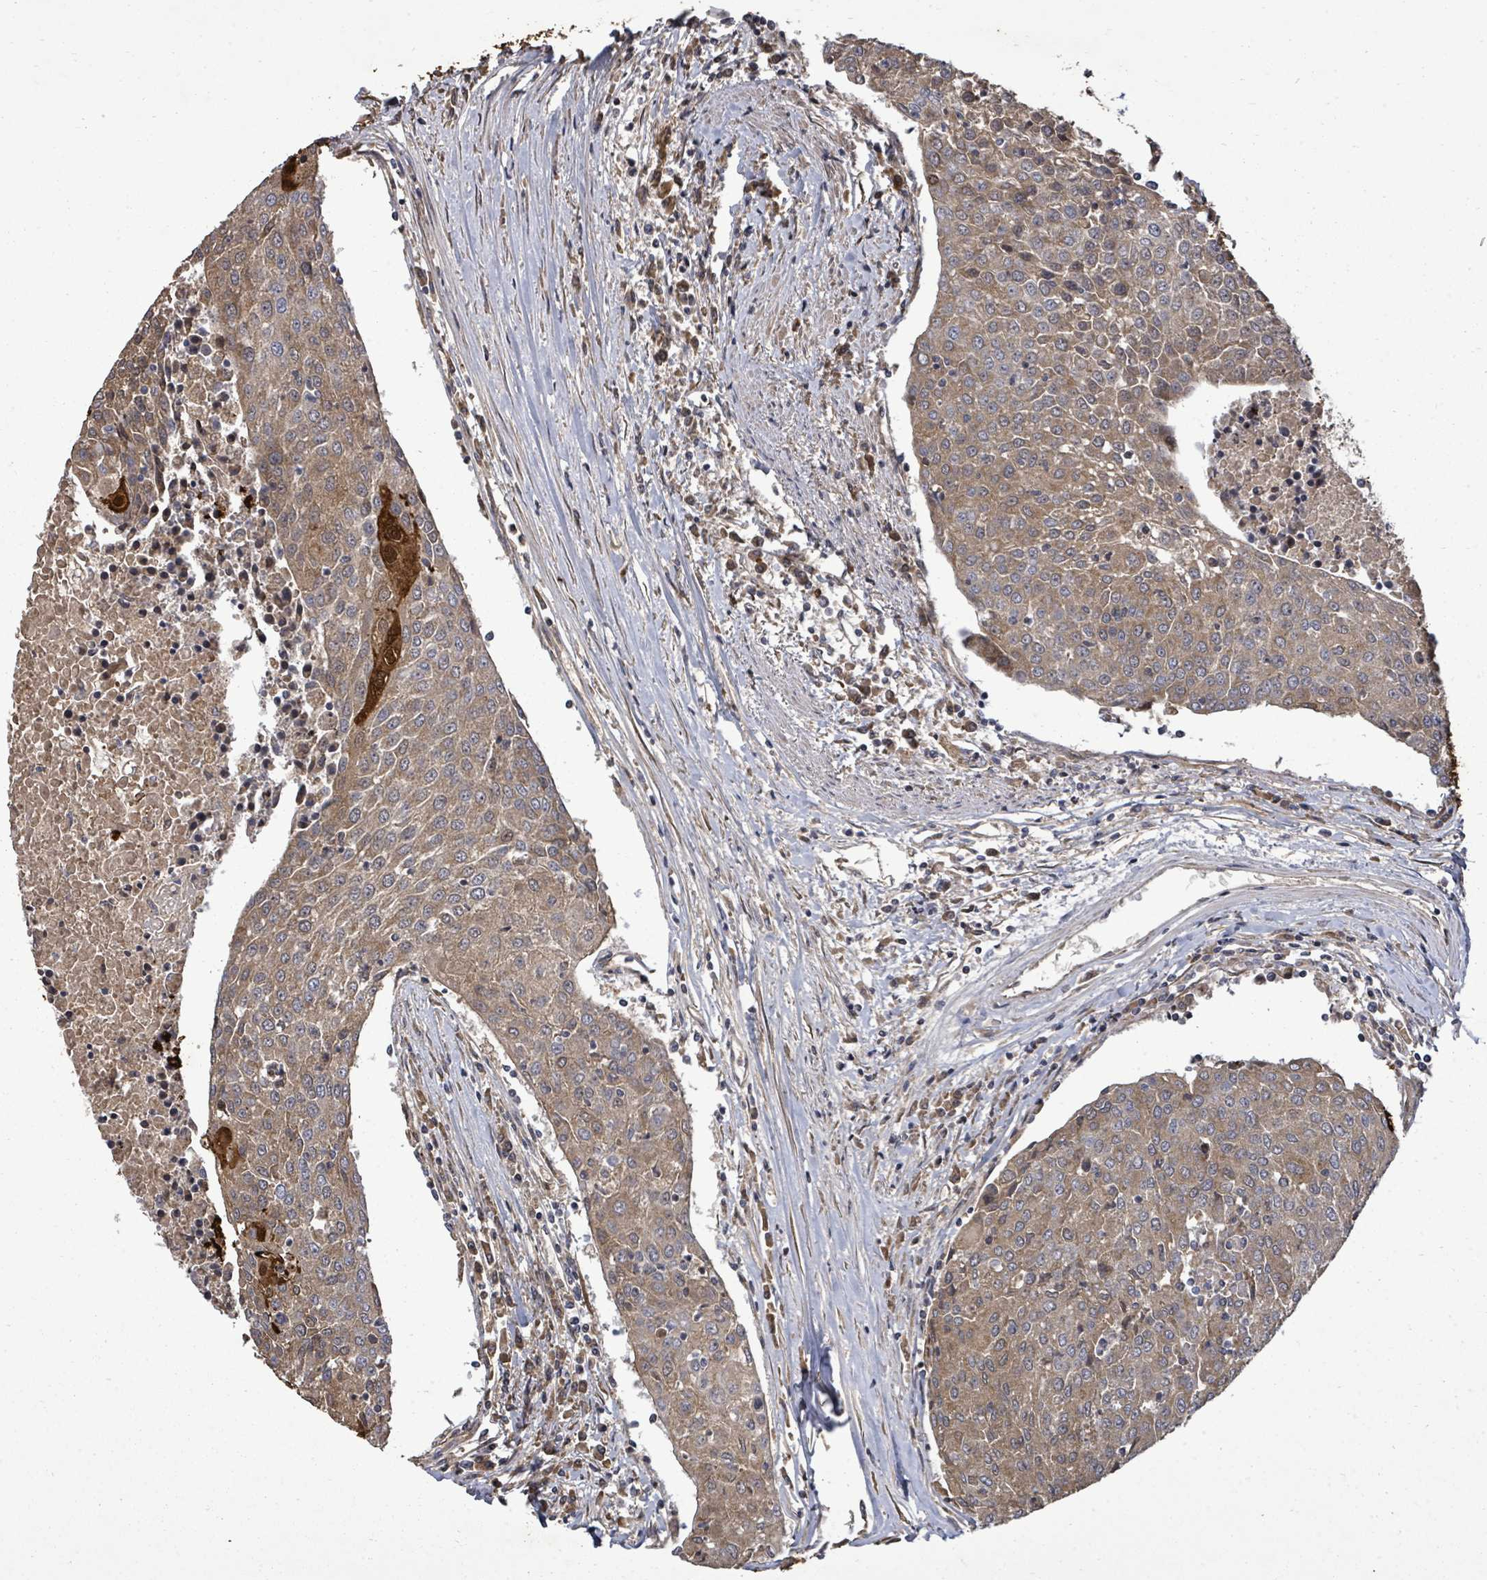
{"staining": {"intensity": "moderate", "quantity": ">75%", "location": "cytoplasmic/membranous"}, "tissue": "urothelial cancer", "cell_type": "Tumor cells", "image_type": "cancer", "snomed": [{"axis": "morphology", "description": "Urothelial carcinoma, High grade"}, {"axis": "topography", "description": "Urinary bladder"}], "caption": "About >75% of tumor cells in human urothelial cancer show moderate cytoplasmic/membranous protein positivity as visualized by brown immunohistochemical staining.", "gene": "KRTAP27-1", "patient": {"sex": "female", "age": 85}}